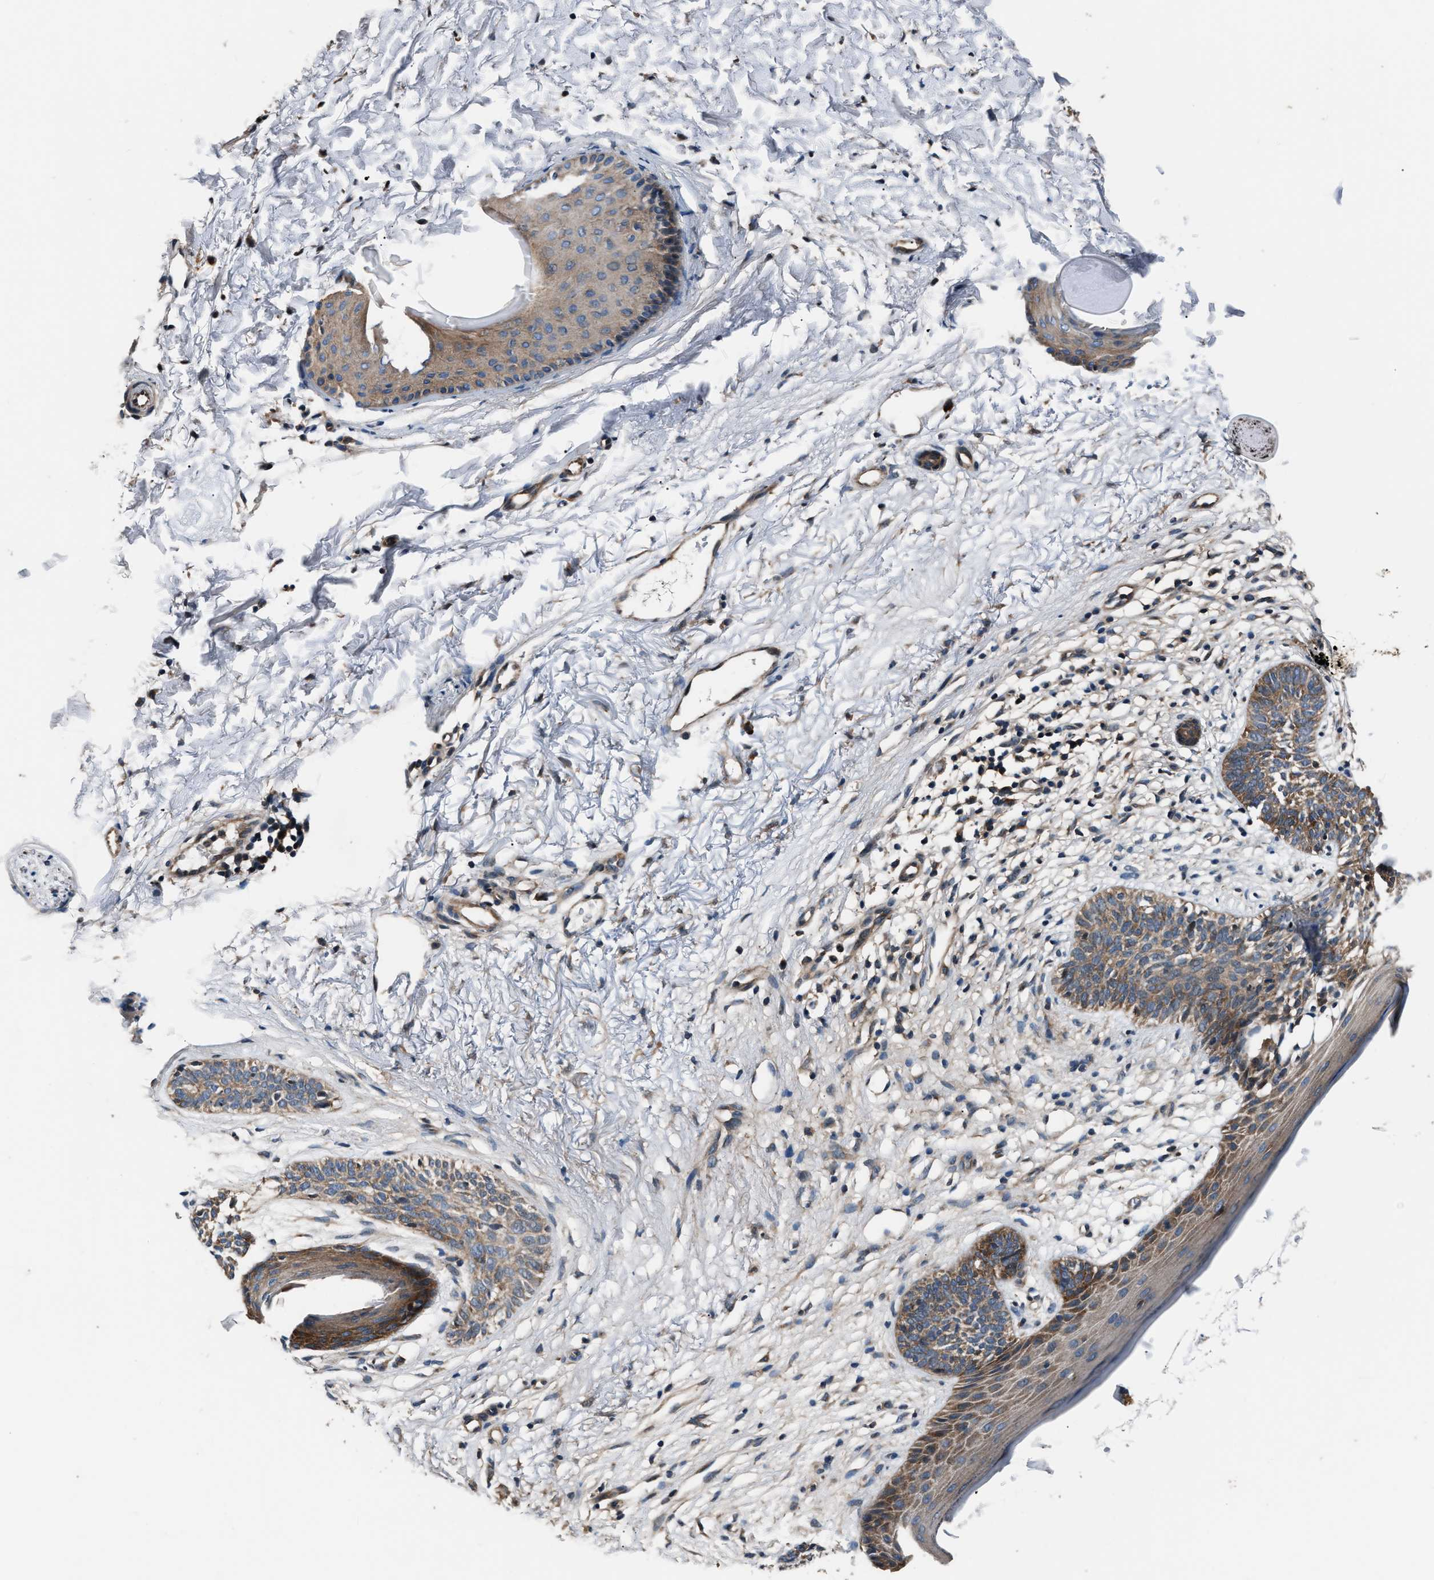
{"staining": {"intensity": "moderate", "quantity": ">75%", "location": "cytoplasmic/membranous"}, "tissue": "skin cancer", "cell_type": "Tumor cells", "image_type": "cancer", "snomed": [{"axis": "morphology", "description": "Basal cell carcinoma"}, {"axis": "topography", "description": "Skin"}], "caption": "Immunohistochemistry micrograph of human skin cancer (basal cell carcinoma) stained for a protein (brown), which reveals medium levels of moderate cytoplasmic/membranous expression in about >75% of tumor cells.", "gene": "IMPDH2", "patient": {"sex": "female", "age": 70}}